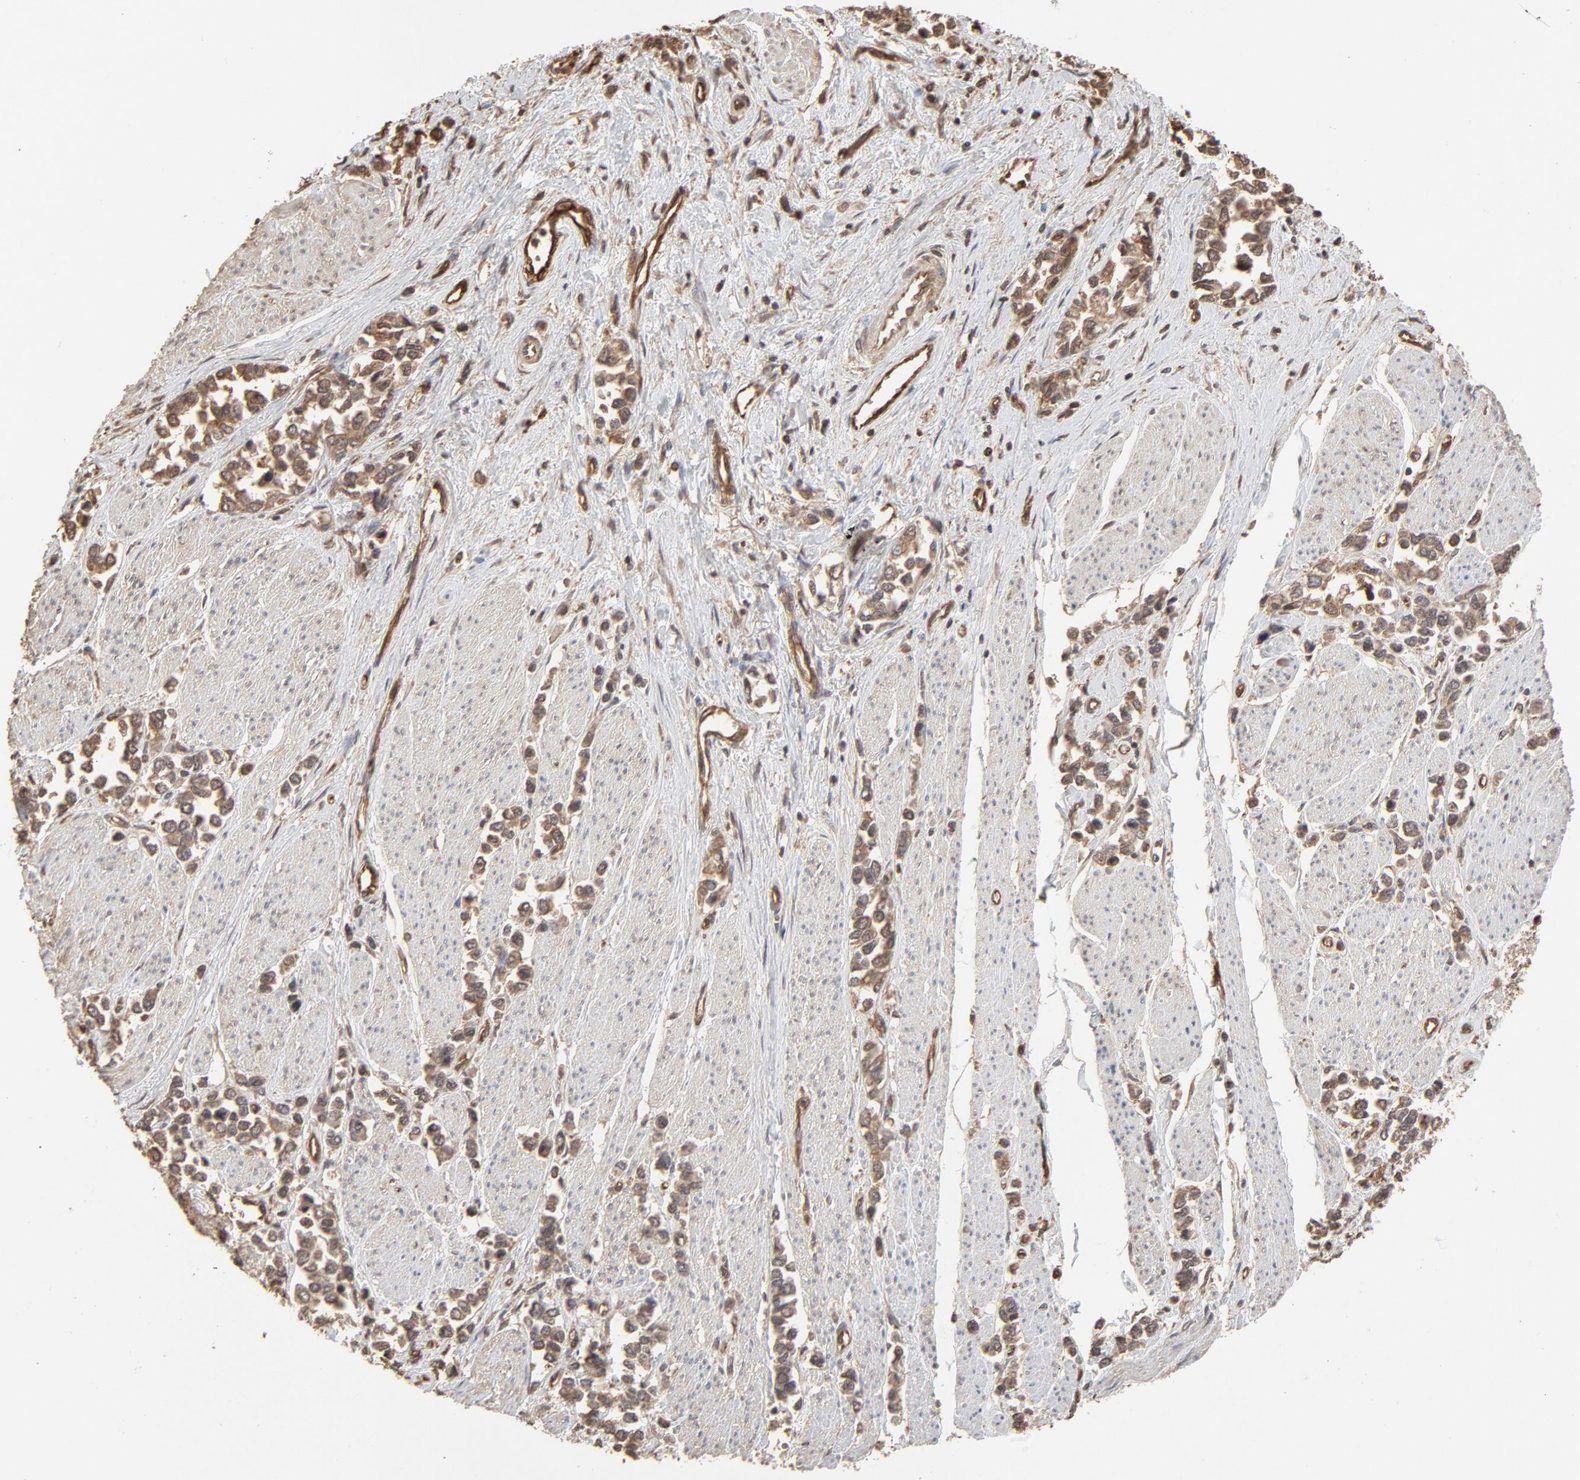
{"staining": {"intensity": "moderate", "quantity": ">75%", "location": "cytoplasmic/membranous"}, "tissue": "stomach cancer", "cell_type": "Tumor cells", "image_type": "cancer", "snomed": [{"axis": "morphology", "description": "Adenocarcinoma, NOS"}, {"axis": "topography", "description": "Stomach, upper"}], "caption": "Human stomach adenocarcinoma stained with a brown dye reveals moderate cytoplasmic/membranous positive expression in approximately >75% of tumor cells.", "gene": "PPP2CA", "patient": {"sex": "male", "age": 76}}